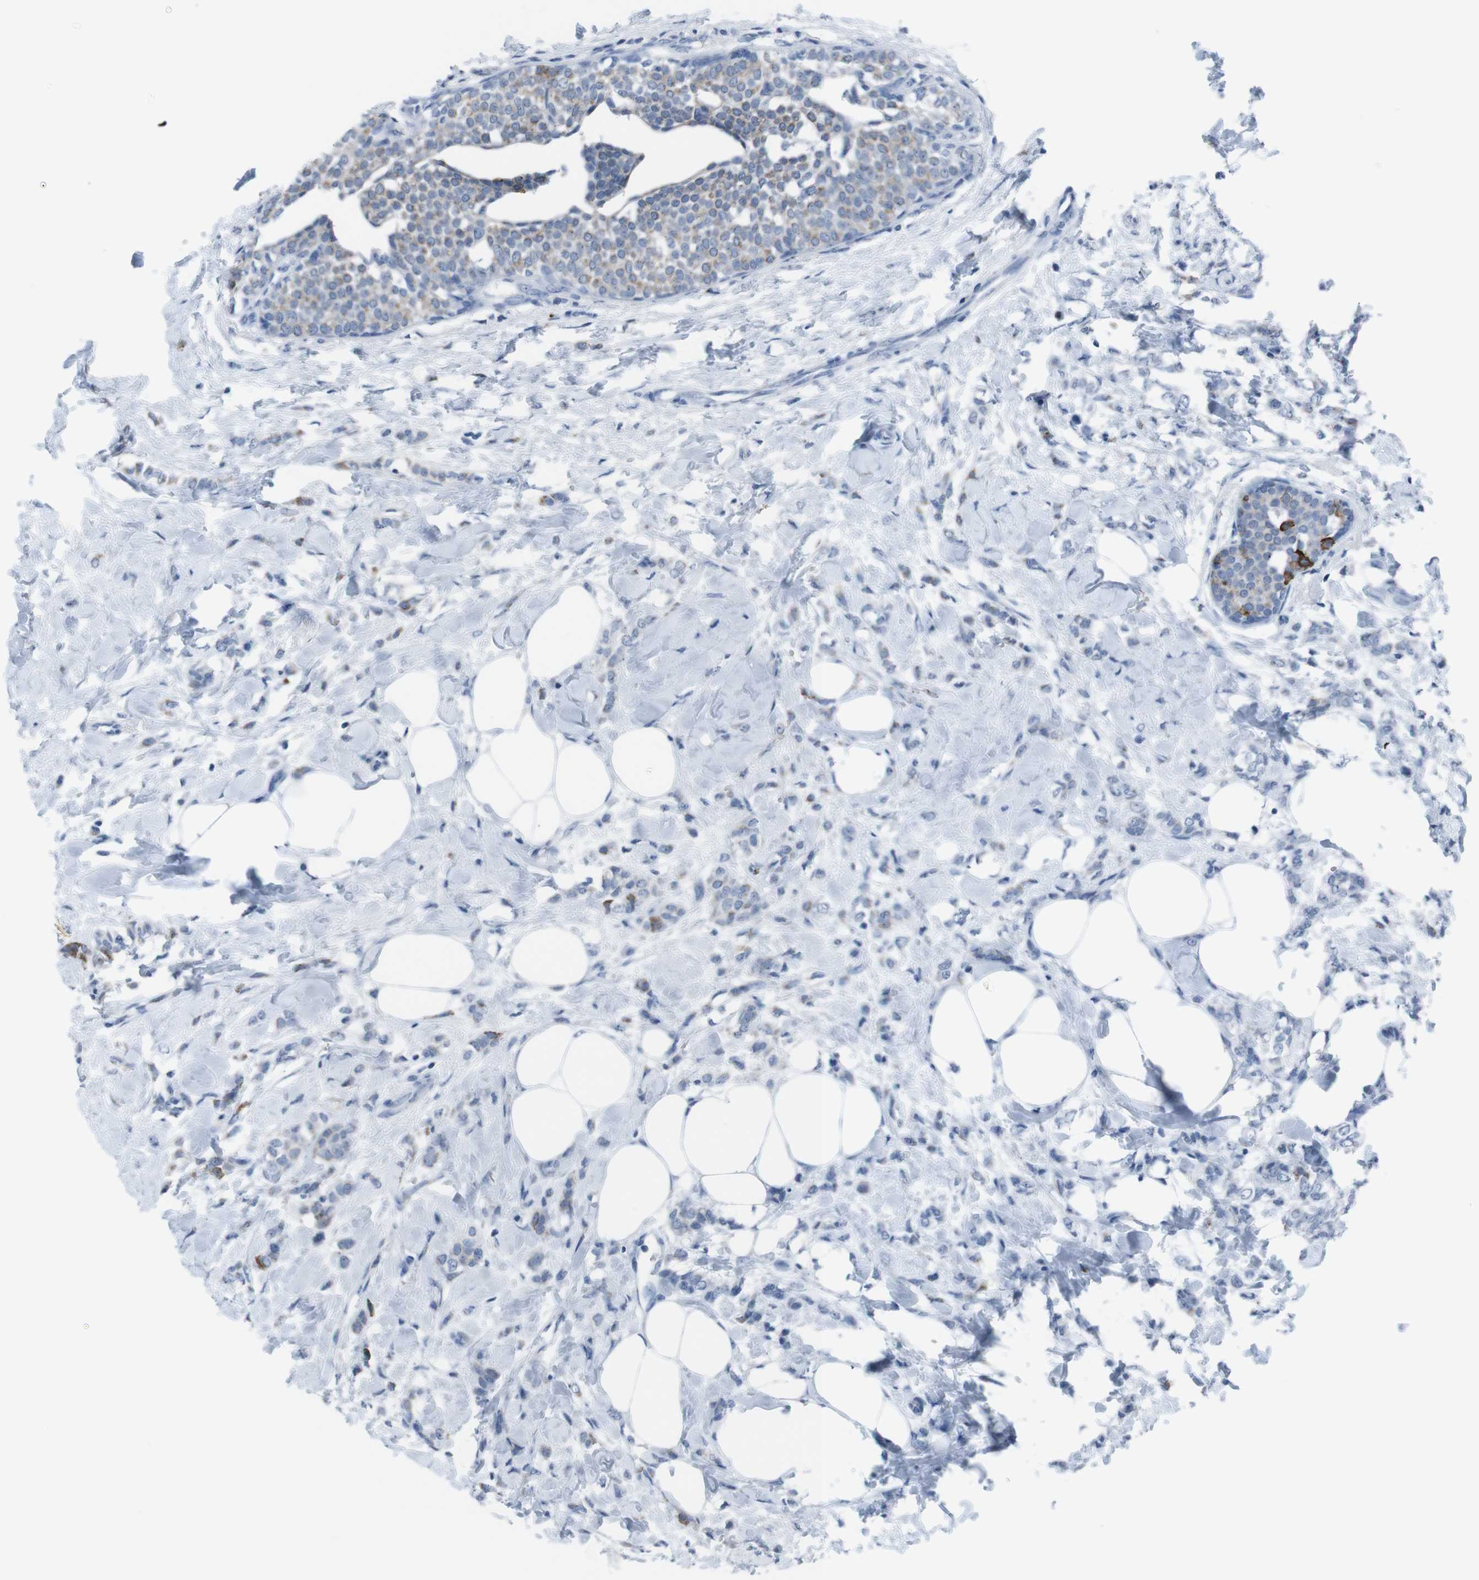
{"staining": {"intensity": "weak", "quantity": "25%-75%", "location": "cytoplasmic/membranous"}, "tissue": "breast cancer", "cell_type": "Tumor cells", "image_type": "cancer", "snomed": [{"axis": "morphology", "description": "Lobular carcinoma, in situ"}, {"axis": "morphology", "description": "Lobular carcinoma"}, {"axis": "topography", "description": "Breast"}], "caption": "The micrograph reveals a brown stain indicating the presence of a protein in the cytoplasmic/membranous of tumor cells in lobular carcinoma (breast). The staining was performed using DAB to visualize the protein expression in brown, while the nuclei were stained in blue with hematoxylin (Magnification: 20x).", "gene": "ST6GAL1", "patient": {"sex": "female", "age": 41}}